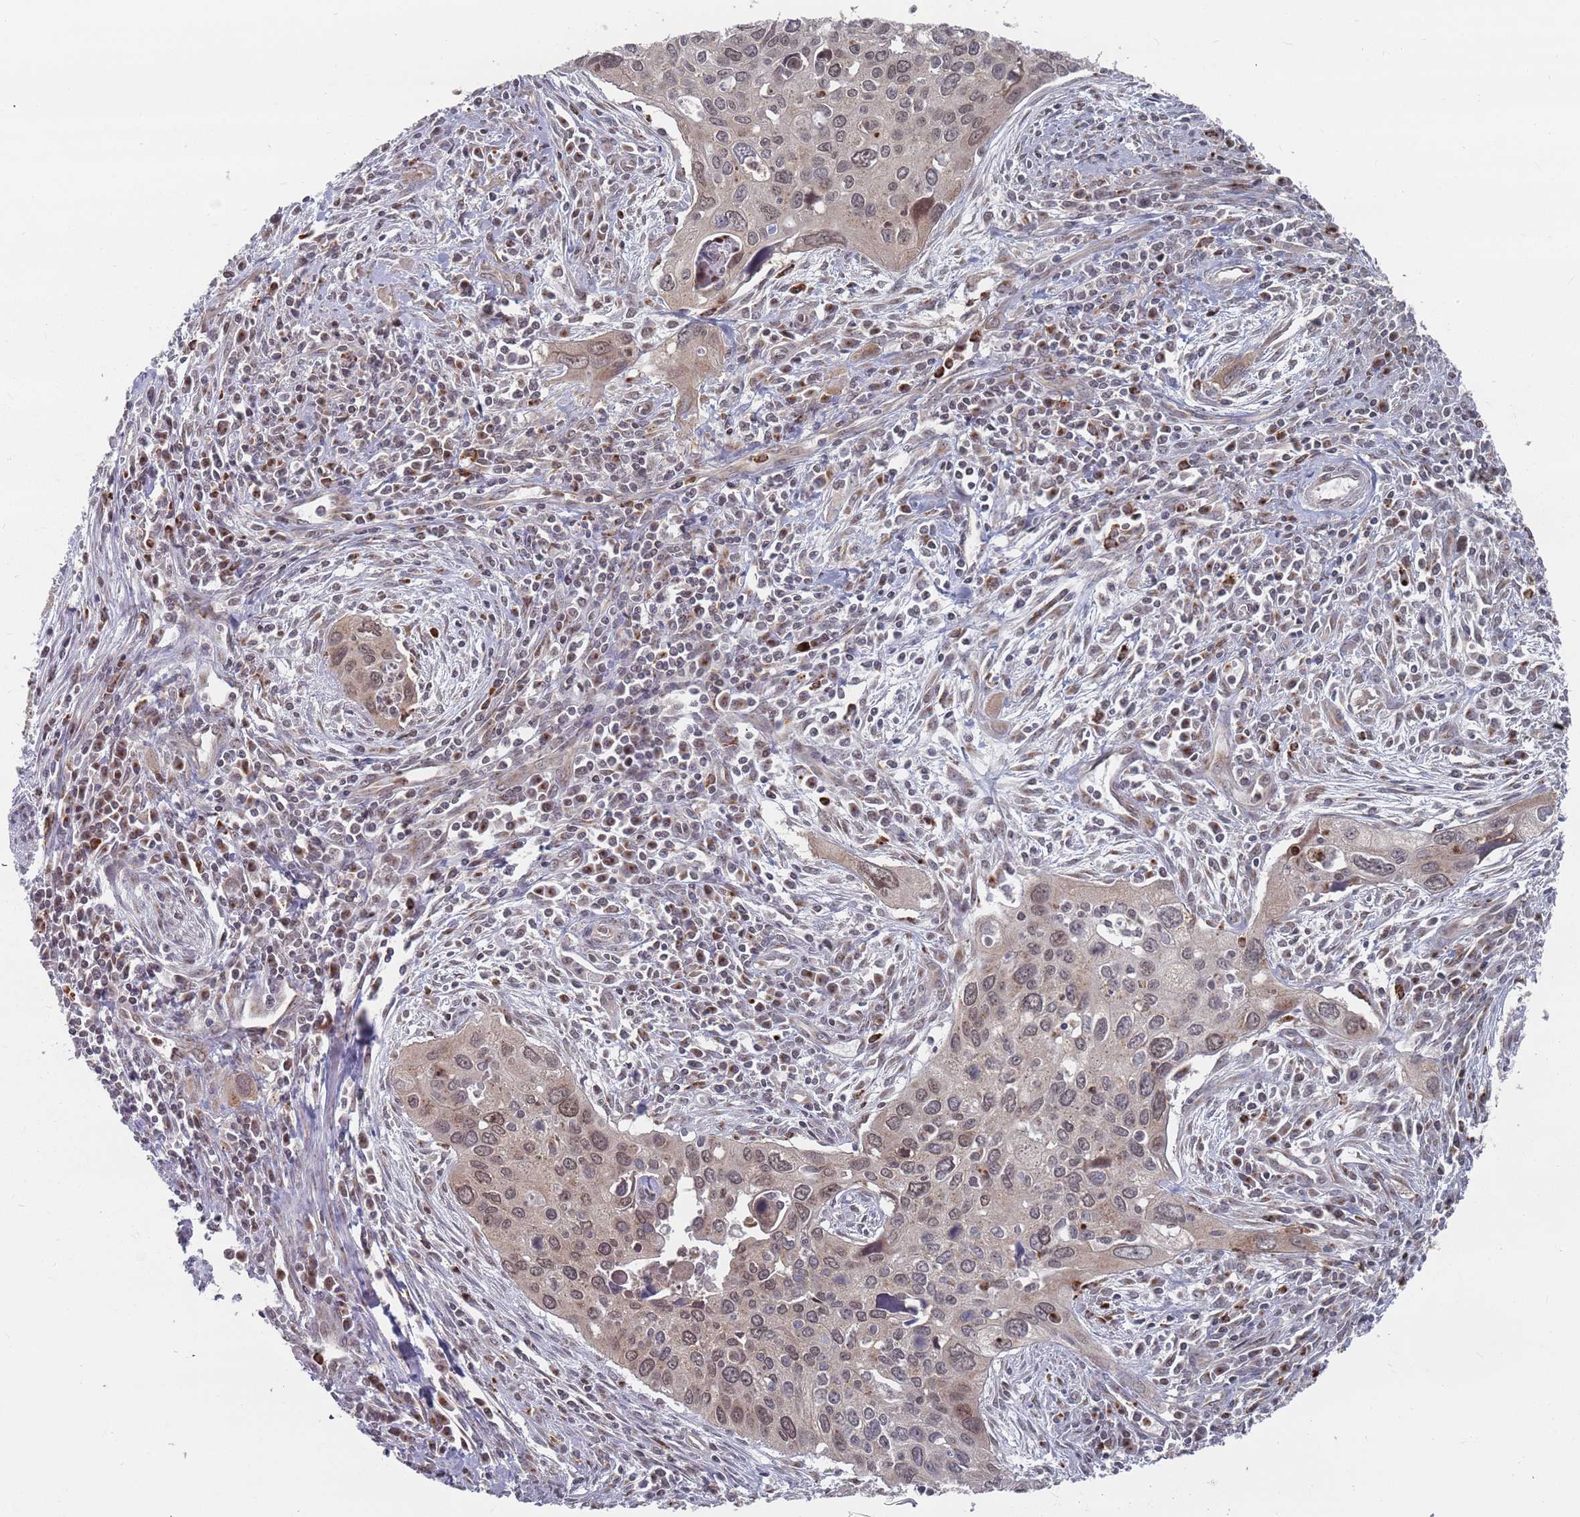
{"staining": {"intensity": "weak", "quantity": "25%-75%", "location": "nuclear"}, "tissue": "cervical cancer", "cell_type": "Tumor cells", "image_type": "cancer", "snomed": [{"axis": "morphology", "description": "Squamous cell carcinoma, NOS"}, {"axis": "topography", "description": "Cervix"}], "caption": "Immunohistochemical staining of cervical squamous cell carcinoma displays weak nuclear protein positivity in about 25%-75% of tumor cells.", "gene": "FMO4", "patient": {"sex": "female", "age": 55}}